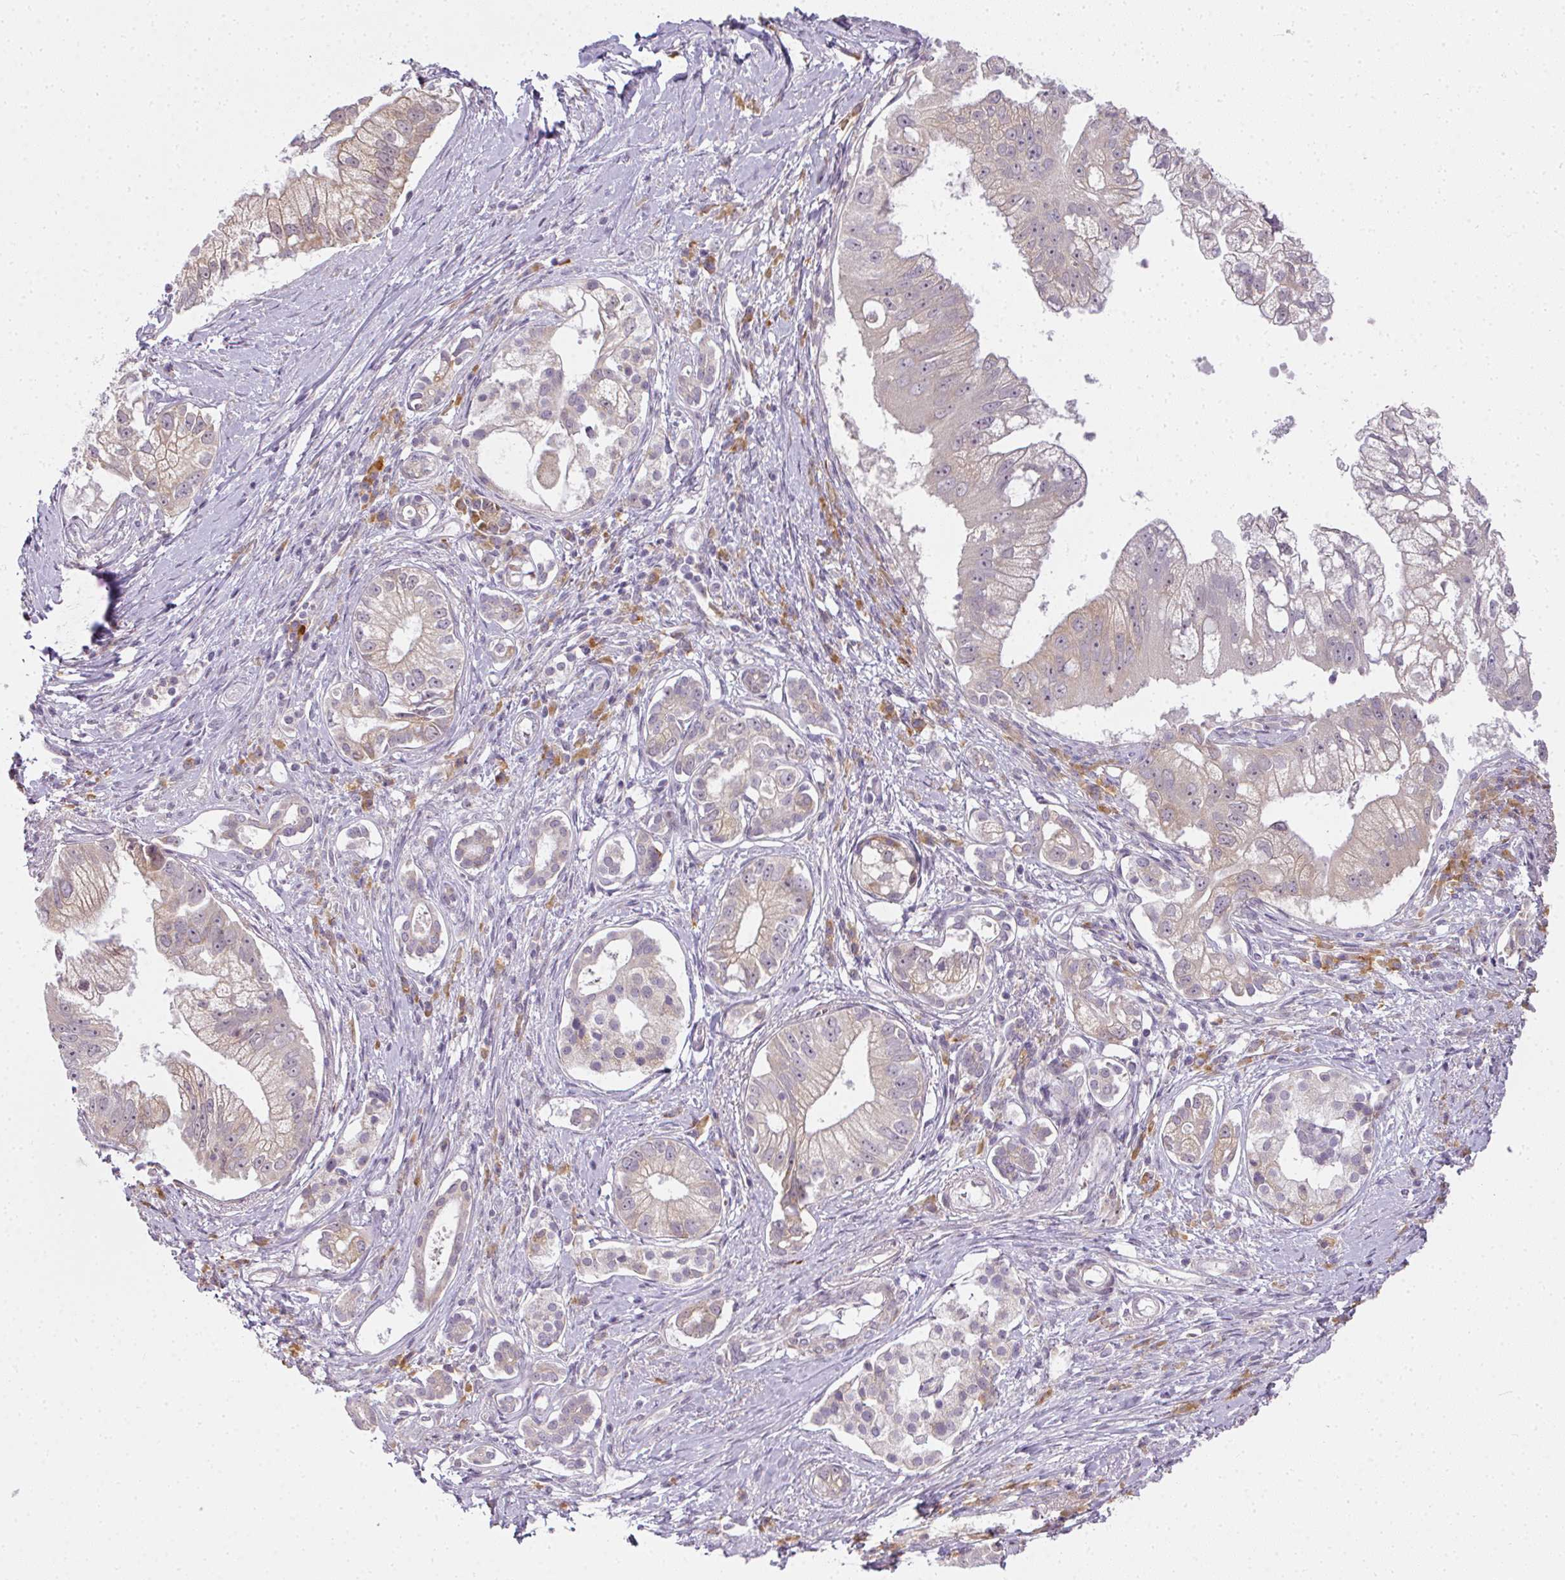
{"staining": {"intensity": "weak", "quantity": "25%-75%", "location": "cytoplasmic/membranous"}, "tissue": "pancreatic cancer", "cell_type": "Tumor cells", "image_type": "cancer", "snomed": [{"axis": "morphology", "description": "Adenocarcinoma, NOS"}, {"axis": "topography", "description": "Pancreas"}], "caption": "Immunohistochemical staining of human adenocarcinoma (pancreatic) displays weak cytoplasmic/membranous protein expression in about 25%-75% of tumor cells.", "gene": "MED19", "patient": {"sex": "male", "age": 70}}